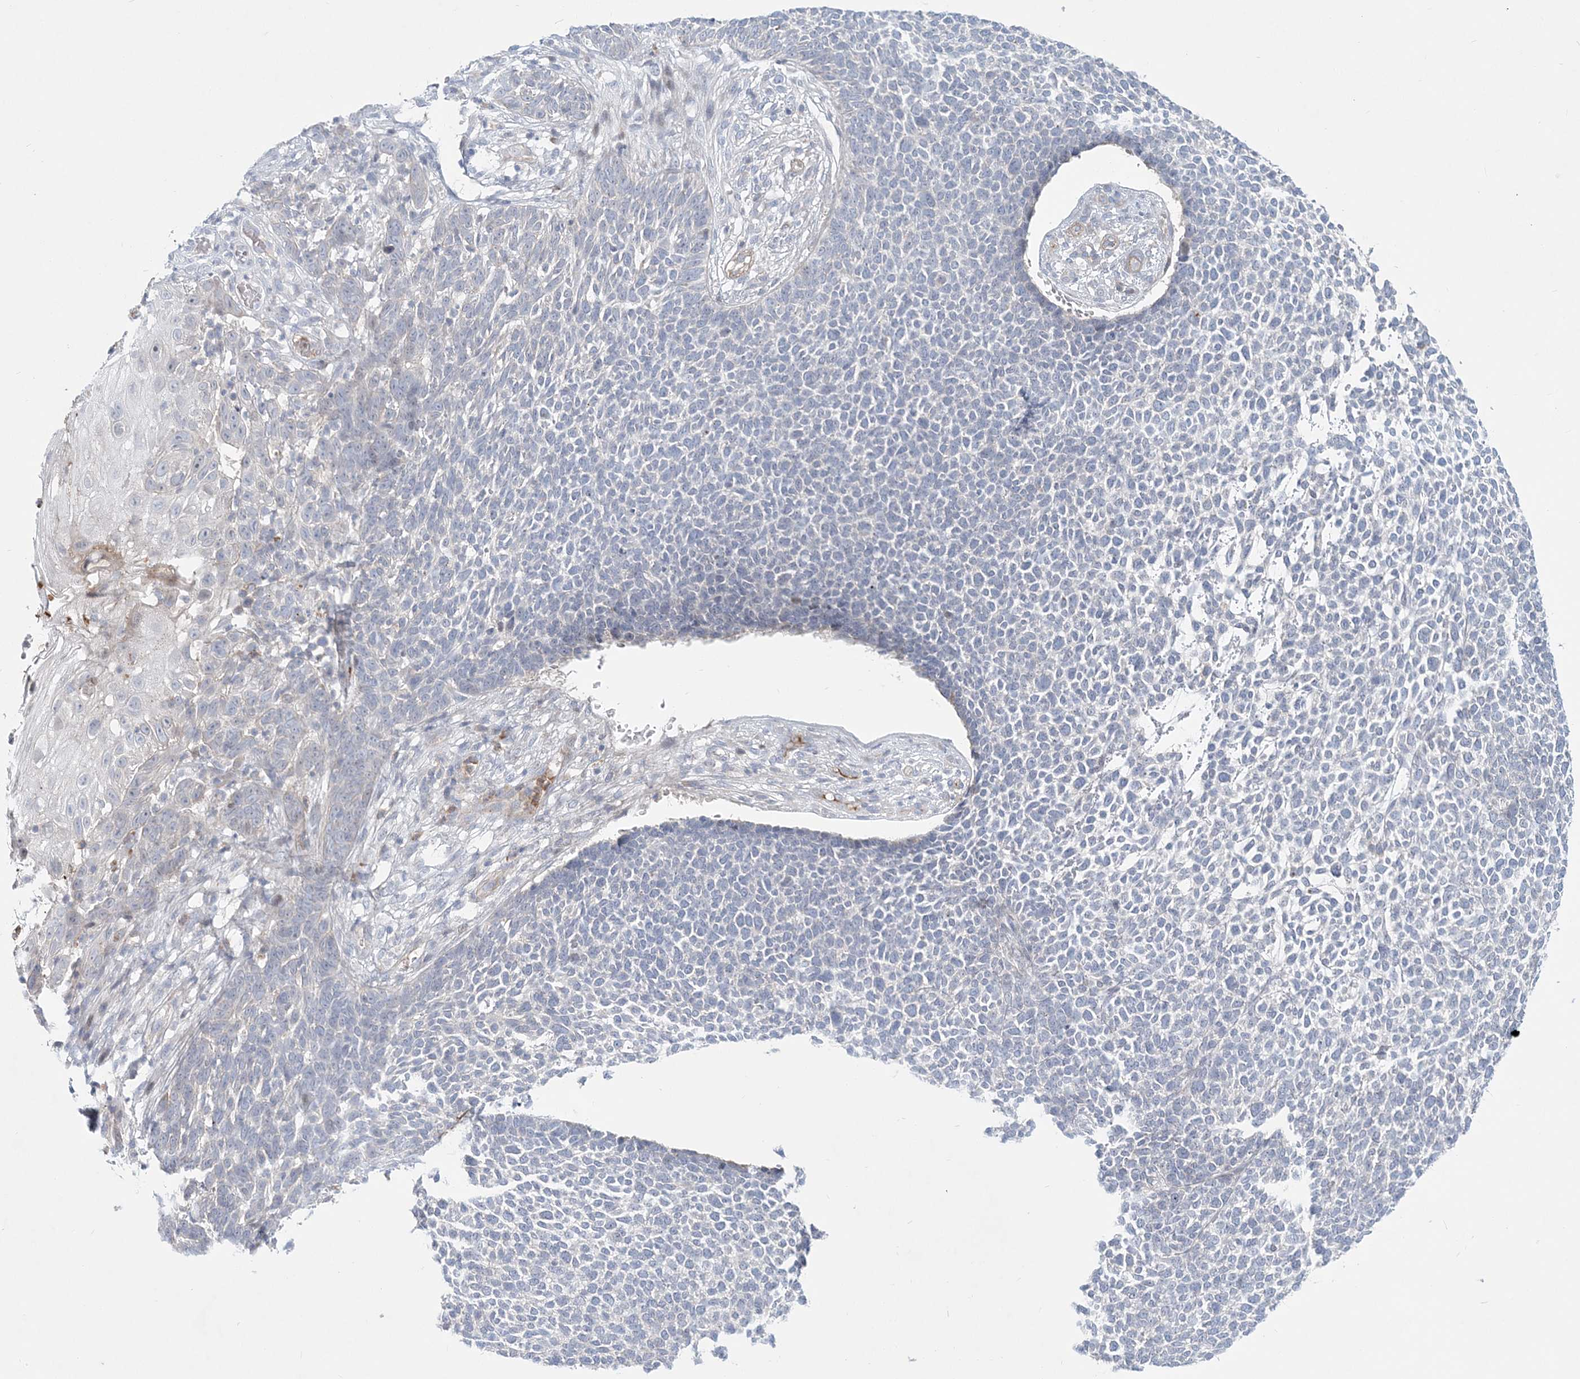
{"staining": {"intensity": "negative", "quantity": "none", "location": "none"}, "tissue": "skin cancer", "cell_type": "Tumor cells", "image_type": "cancer", "snomed": [{"axis": "morphology", "description": "Basal cell carcinoma"}, {"axis": "topography", "description": "Skin"}], "caption": "High magnification brightfield microscopy of basal cell carcinoma (skin) stained with DAB (brown) and counterstained with hematoxylin (blue): tumor cells show no significant positivity.", "gene": "DNAH5", "patient": {"sex": "female", "age": 84}}